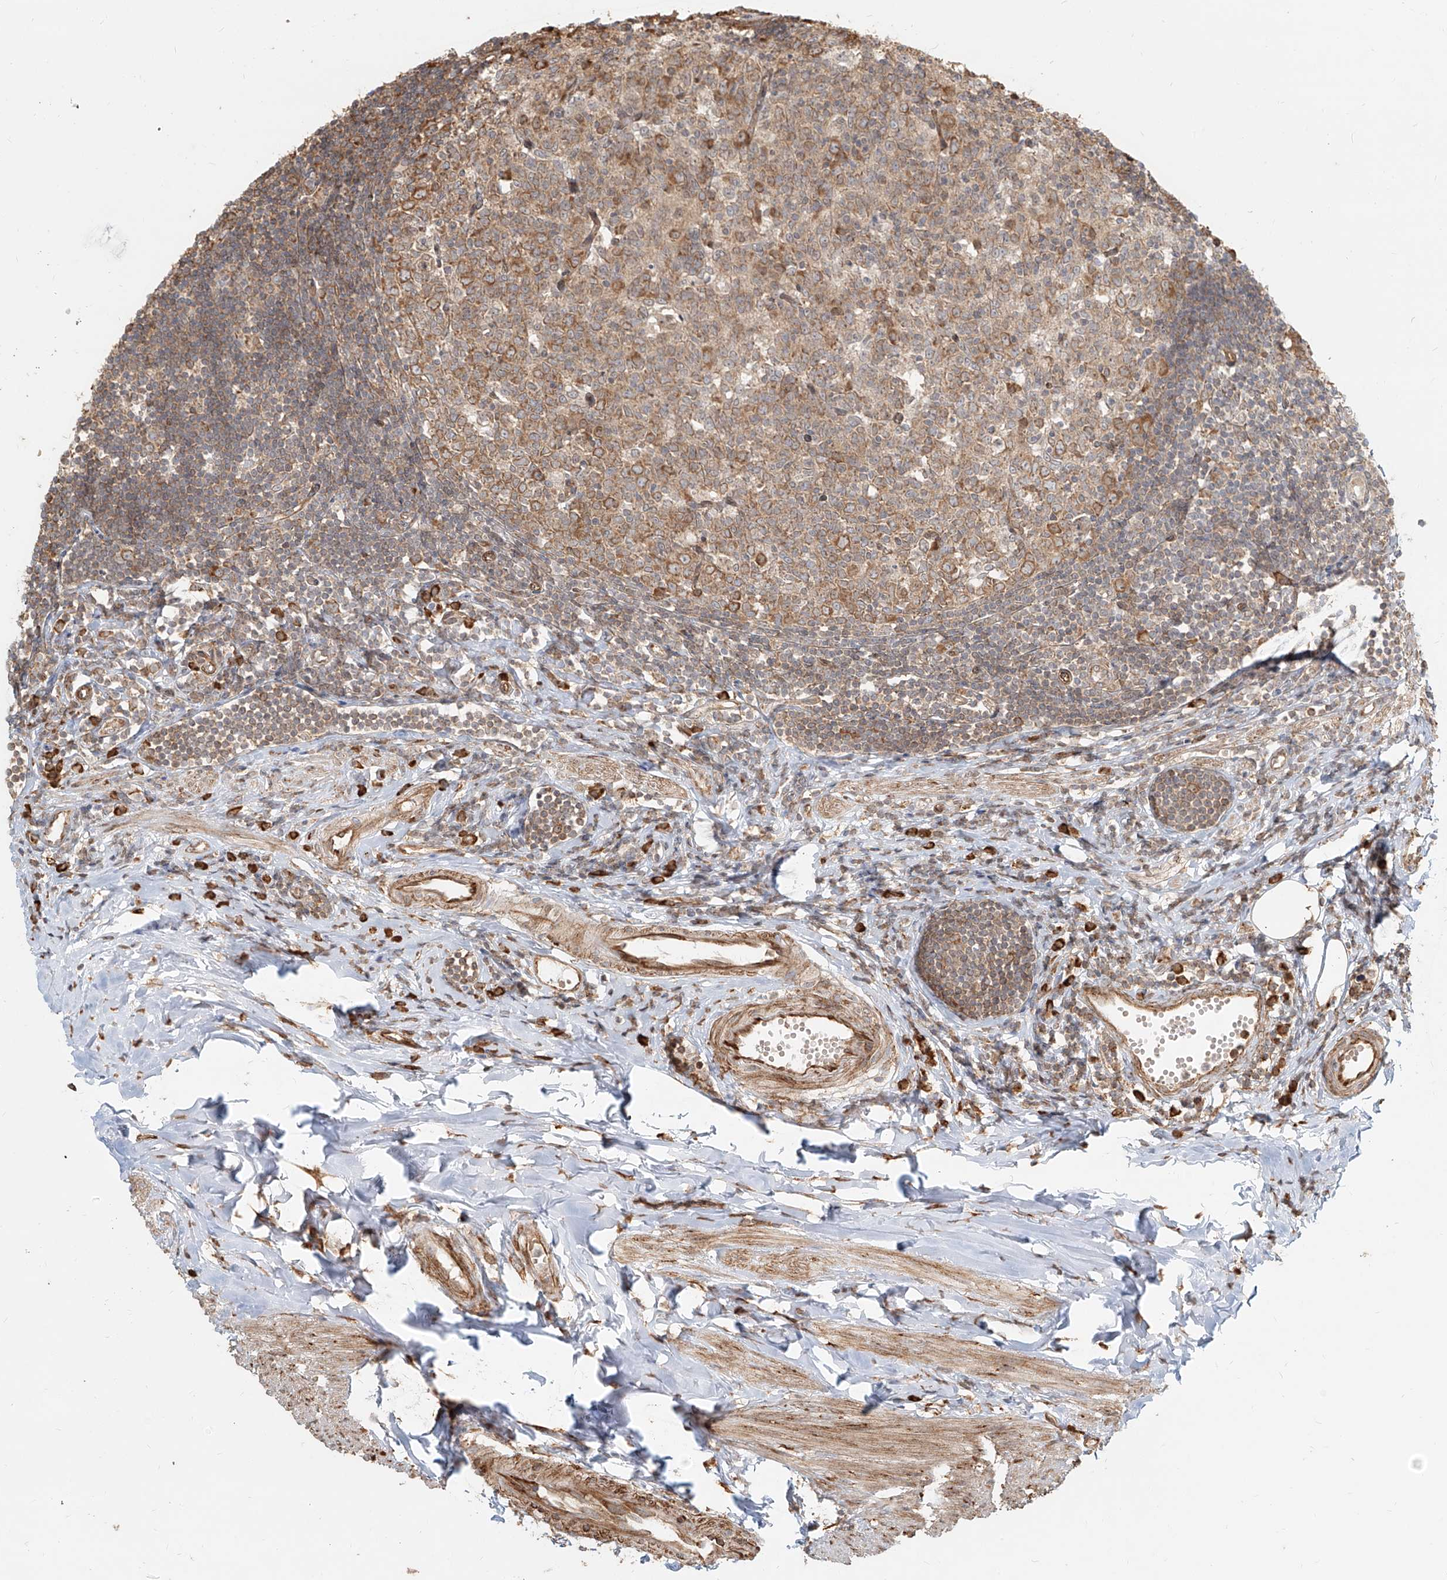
{"staining": {"intensity": "moderate", "quantity": ">75%", "location": "cytoplasmic/membranous"}, "tissue": "appendix", "cell_type": "Glandular cells", "image_type": "normal", "snomed": [{"axis": "morphology", "description": "Normal tissue, NOS"}, {"axis": "topography", "description": "Appendix"}], "caption": "Glandular cells reveal medium levels of moderate cytoplasmic/membranous staining in about >75% of cells in unremarkable appendix.", "gene": "UBE2K", "patient": {"sex": "female", "age": 54}}